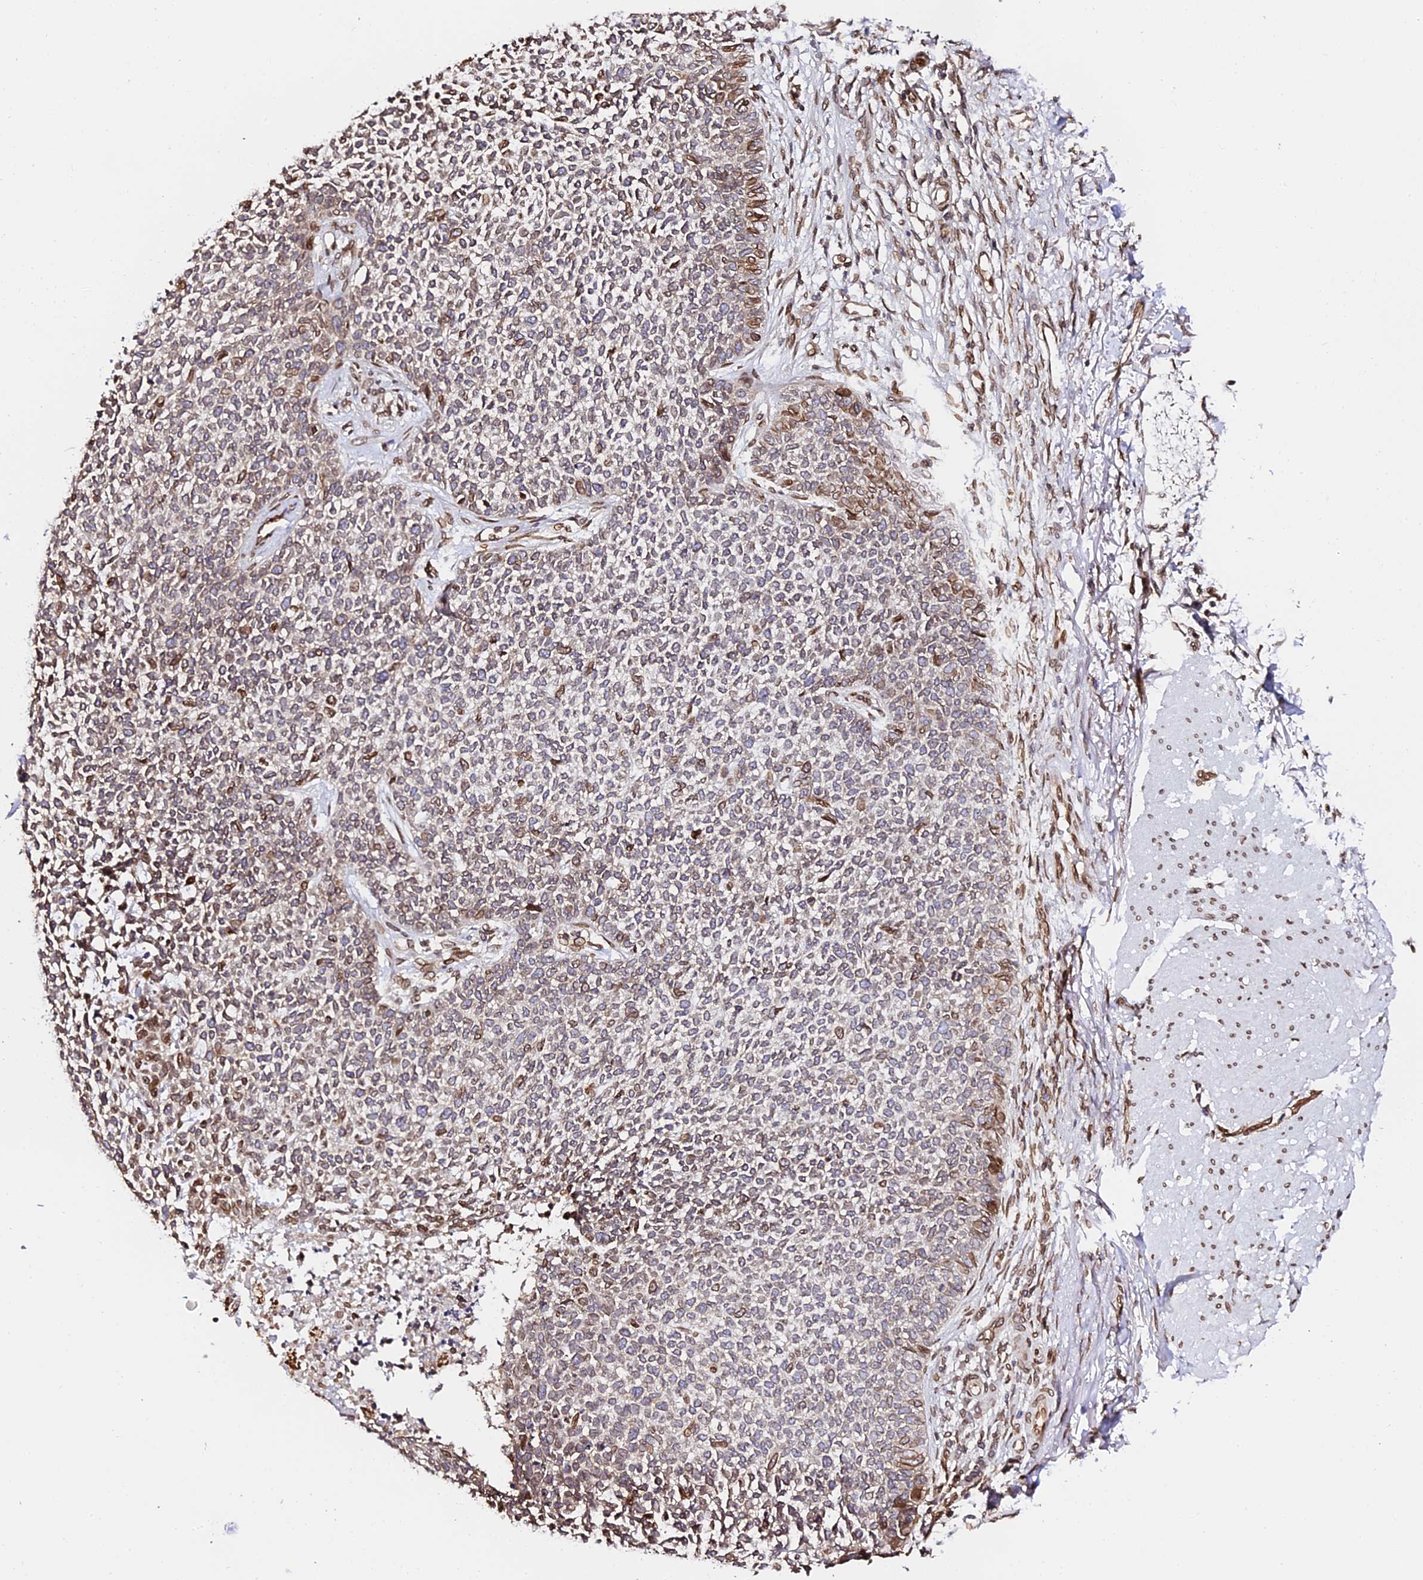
{"staining": {"intensity": "moderate", "quantity": "25%-75%", "location": "cytoplasmic/membranous,nuclear"}, "tissue": "skin cancer", "cell_type": "Tumor cells", "image_type": "cancer", "snomed": [{"axis": "morphology", "description": "Basal cell carcinoma"}, {"axis": "topography", "description": "Skin"}], "caption": "Brown immunohistochemical staining in human basal cell carcinoma (skin) shows moderate cytoplasmic/membranous and nuclear positivity in about 25%-75% of tumor cells.", "gene": "ANAPC5", "patient": {"sex": "female", "age": 84}}